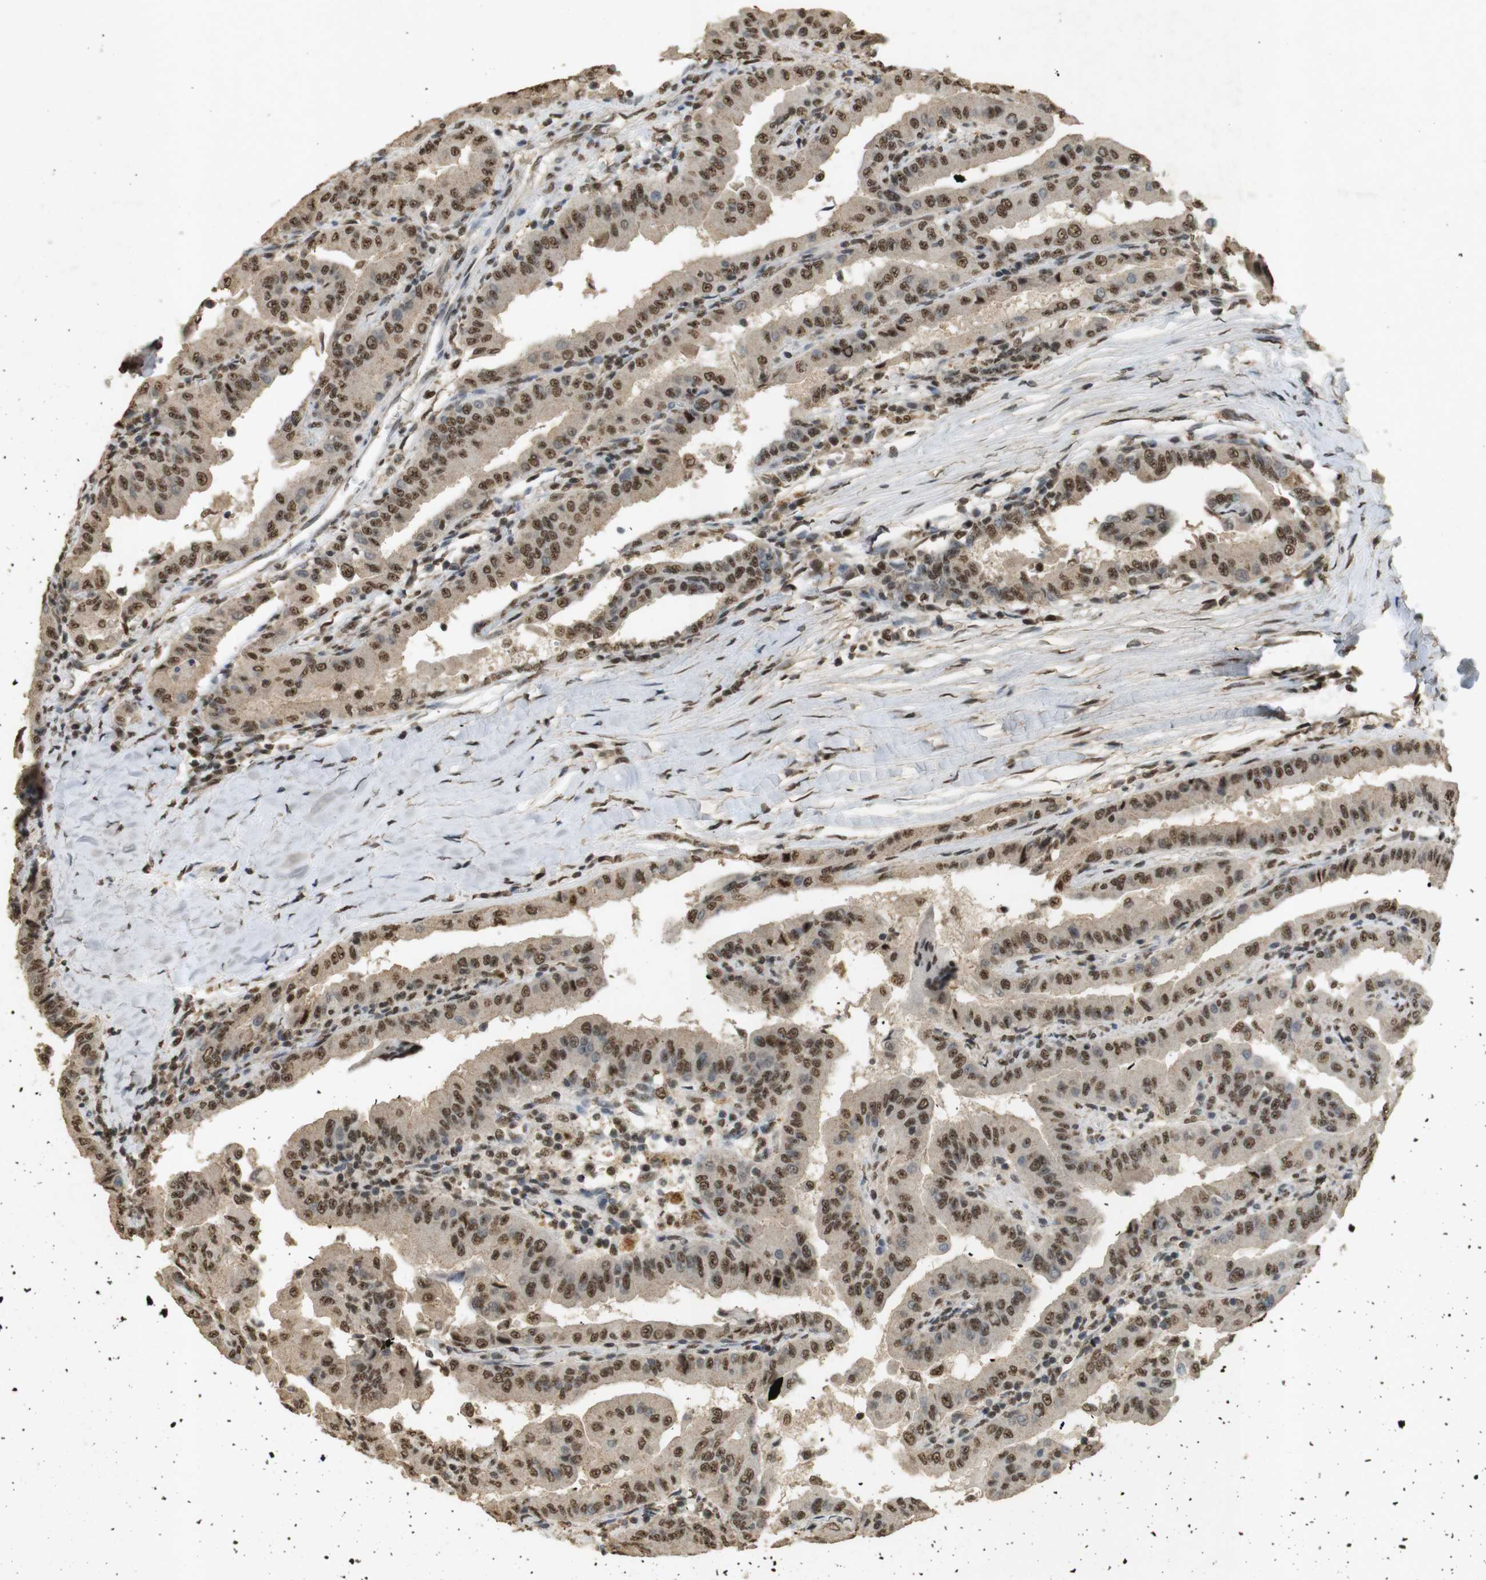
{"staining": {"intensity": "moderate", "quantity": ">75%", "location": "cytoplasmic/membranous,nuclear"}, "tissue": "thyroid cancer", "cell_type": "Tumor cells", "image_type": "cancer", "snomed": [{"axis": "morphology", "description": "Papillary adenocarcinoma, NOS"}, {"axis": "topography", "description": "Thyroid gland"}], "caption": "The micrograph demonstrates staining of thyroid cancer (papillary adenocarcinoma), revealing moderate cytoplasmic/membranous and nuclear protein expression (brown color) within tumor cells. (DAB IHC with brightfield microscopy, high magnification).", "gene": "GATA4", "patient": {"sex": "male", "age": 33}}